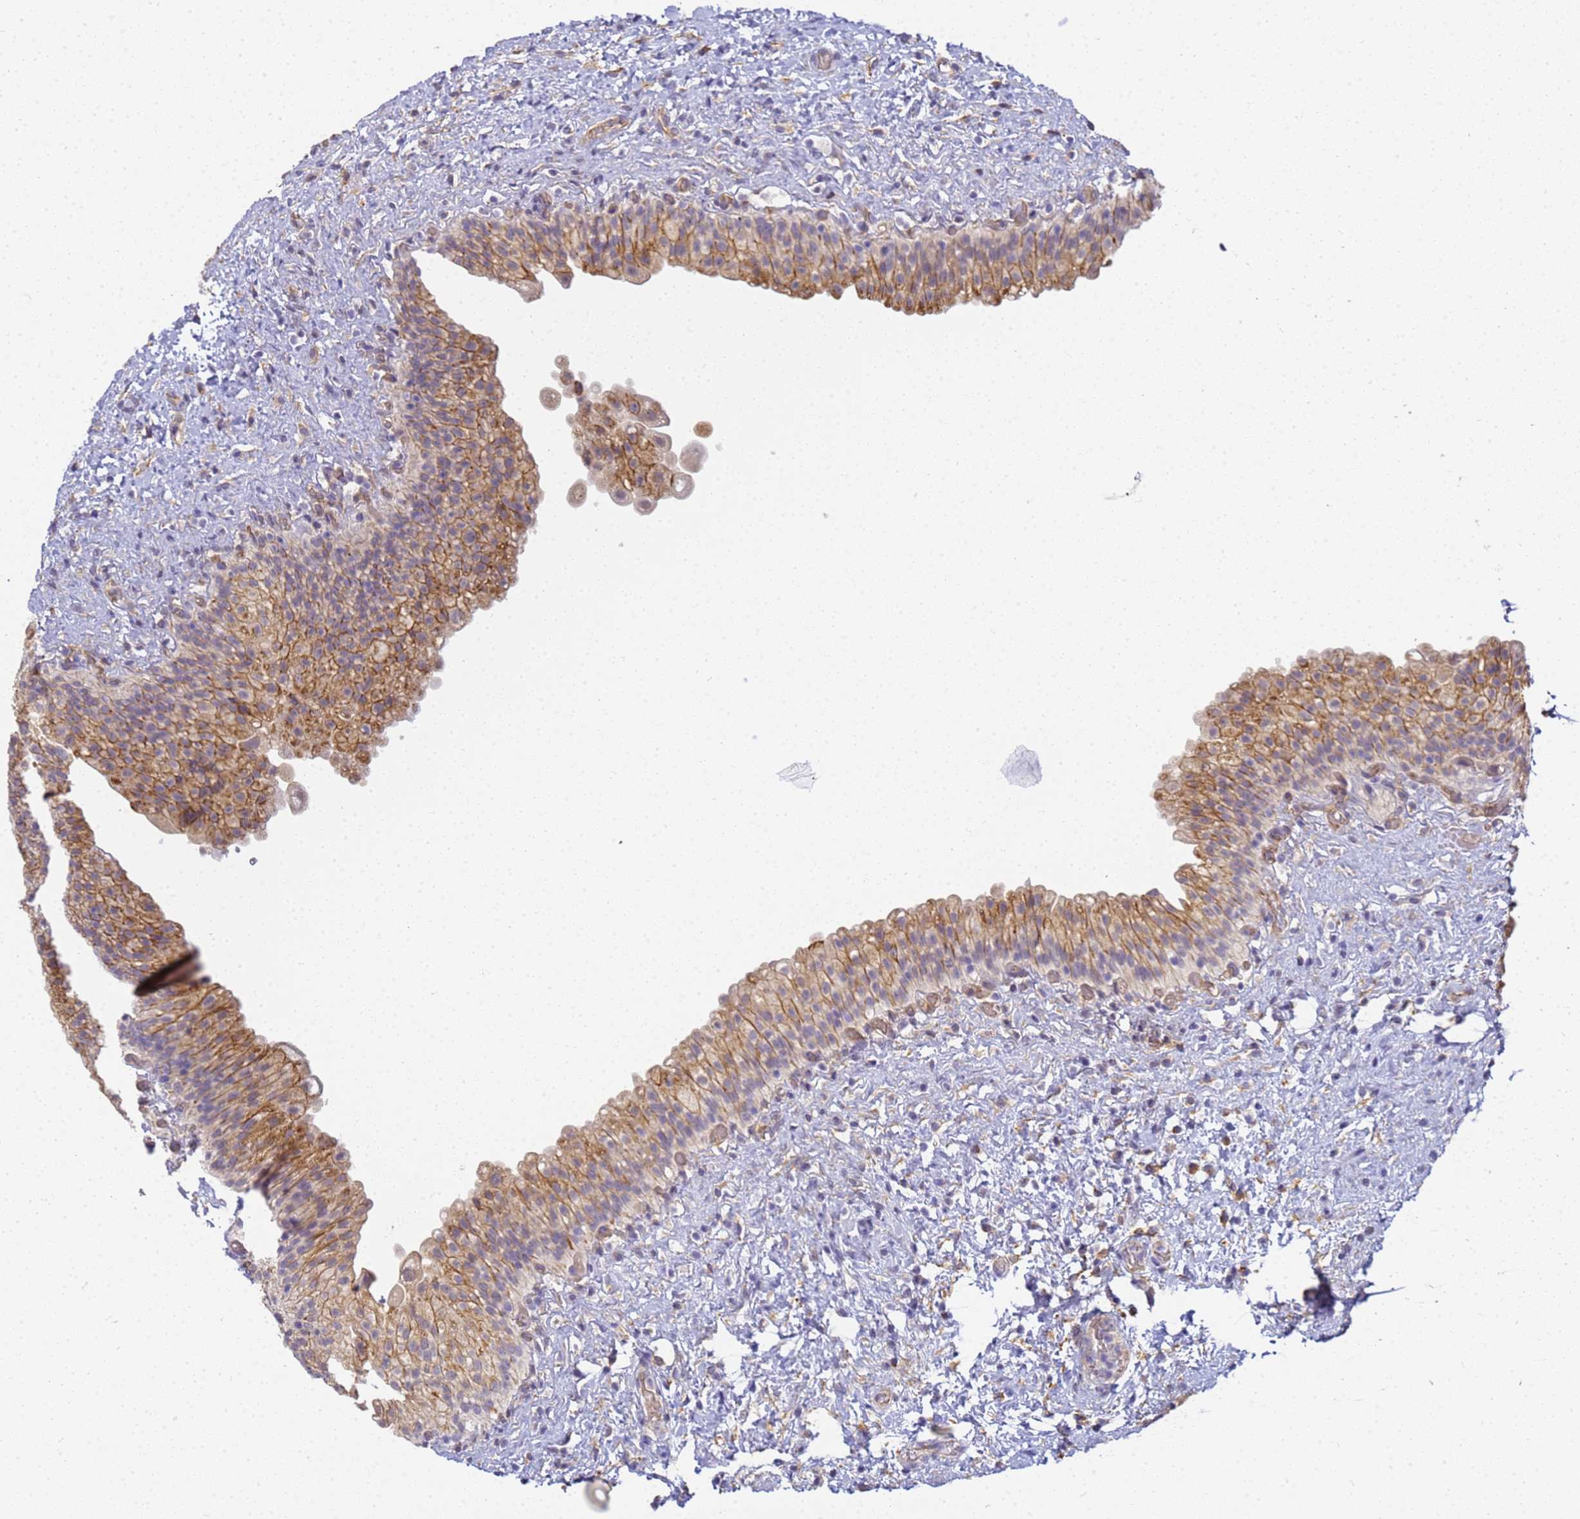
{"staining": {"intensity": "moderate", "quantity": ">75%", "location": "cytoplasmic/membranous"}, "tissue": "urinary bladder", "cell_type": "Urothelial cells", "image_type": "normal", "snomed": [{"axis": "morphology", "description": "Normal tissue, NOS"}, {"axis": "topography", "description": "Urinary bladder"}], "caption": "A brown stain labels moderate cytoplasmic/membranous expression of a protein in urothelial cells of benign urinary bladder.", "gene": "GON4L", "patient": {"sex": "female", "age": 27}}